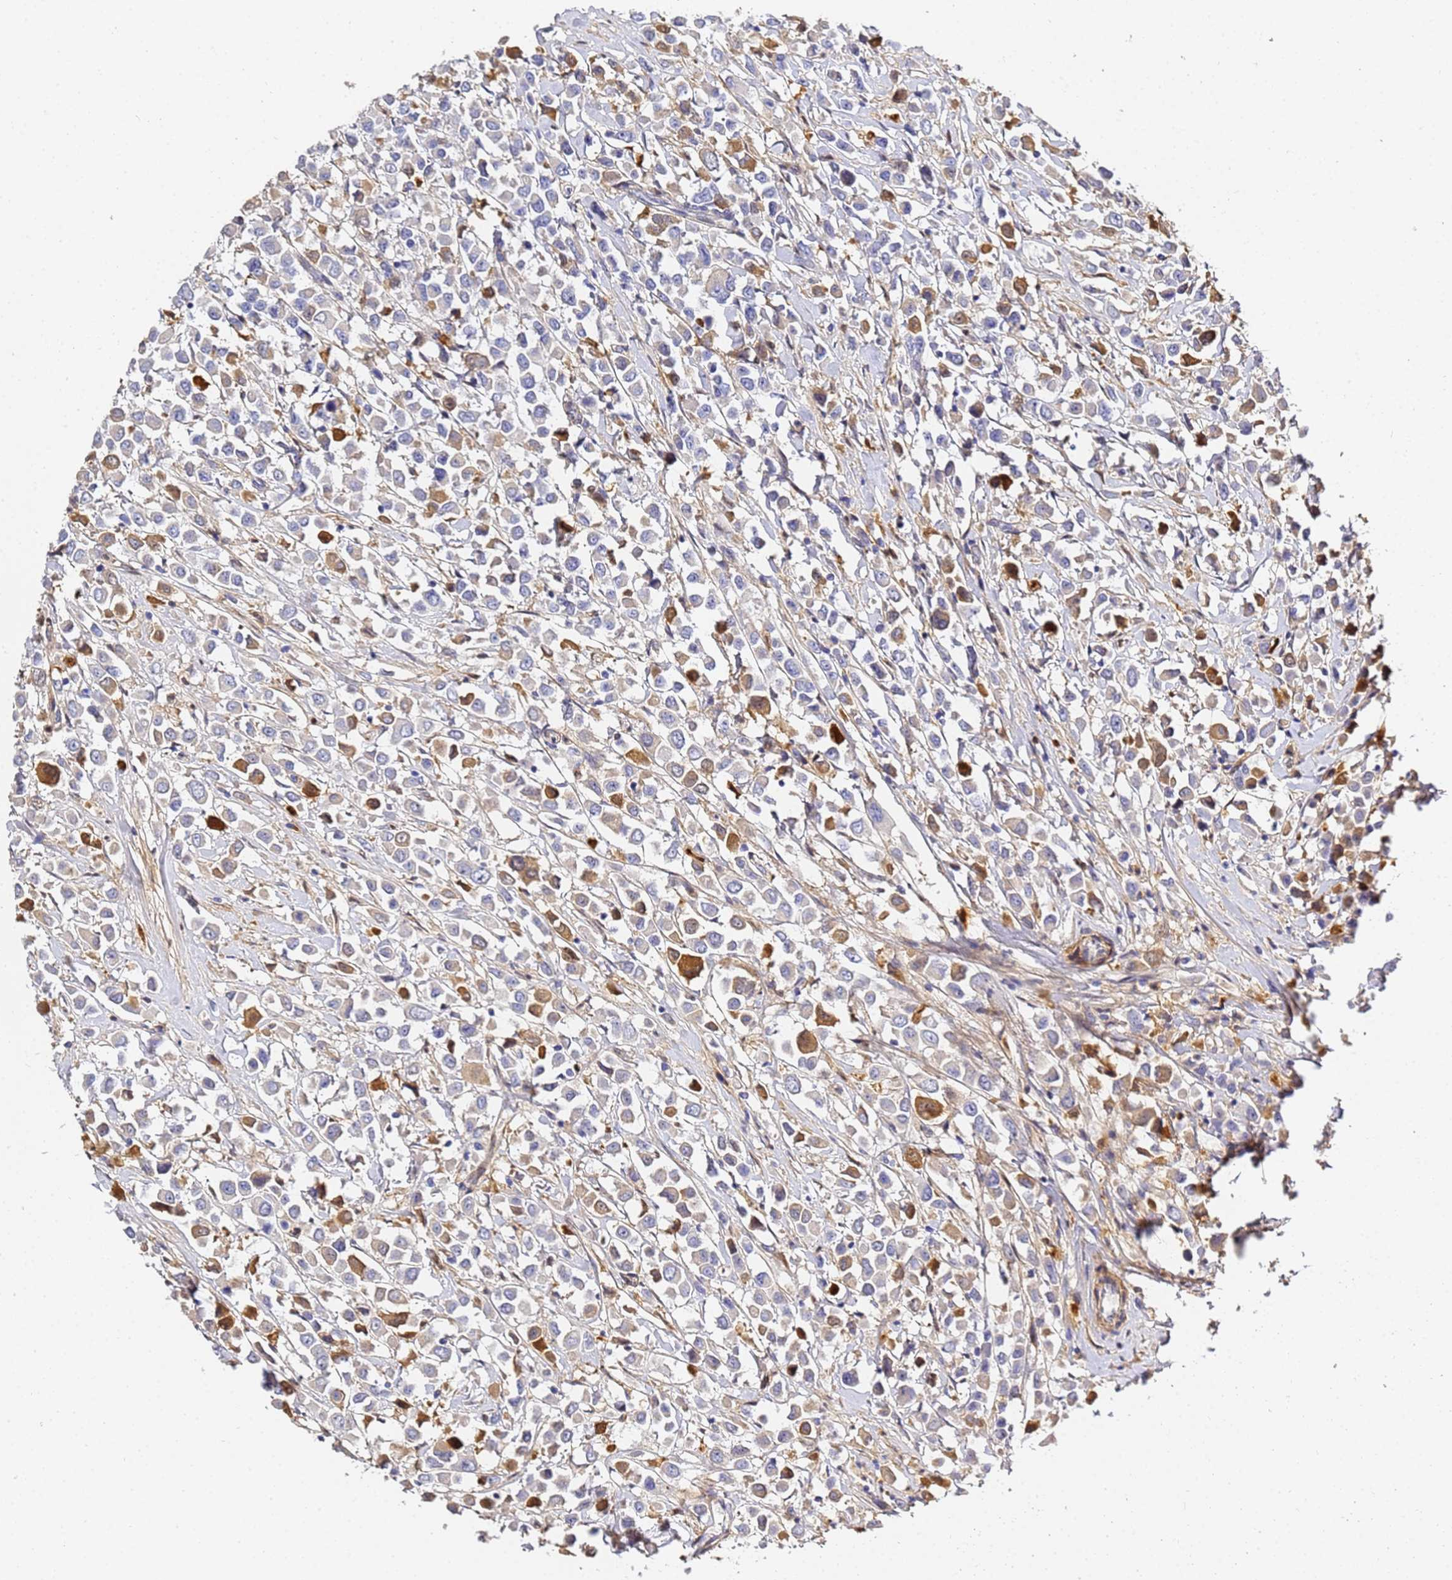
{"staining": {"intensity": "moderate", "quantity": "<25%", "location": "cytoplasmic/membranous"}, "tissue": "breast cancer", "cell_type": "Tumor cells", "image_type": "cancer", "snomed": [{"axis": "morphology", "description": "Duct carcinoma"}, {"axis": "topography", "description": "Breast"}], "caption": "This is a histology image of IHC staining of breast intraductal carcinoma, which shows moderate expression in the cytoplasmic/membranous of tumor cells.", "gene": "CFH", "patient": {"sex": "female", "age": 61}}